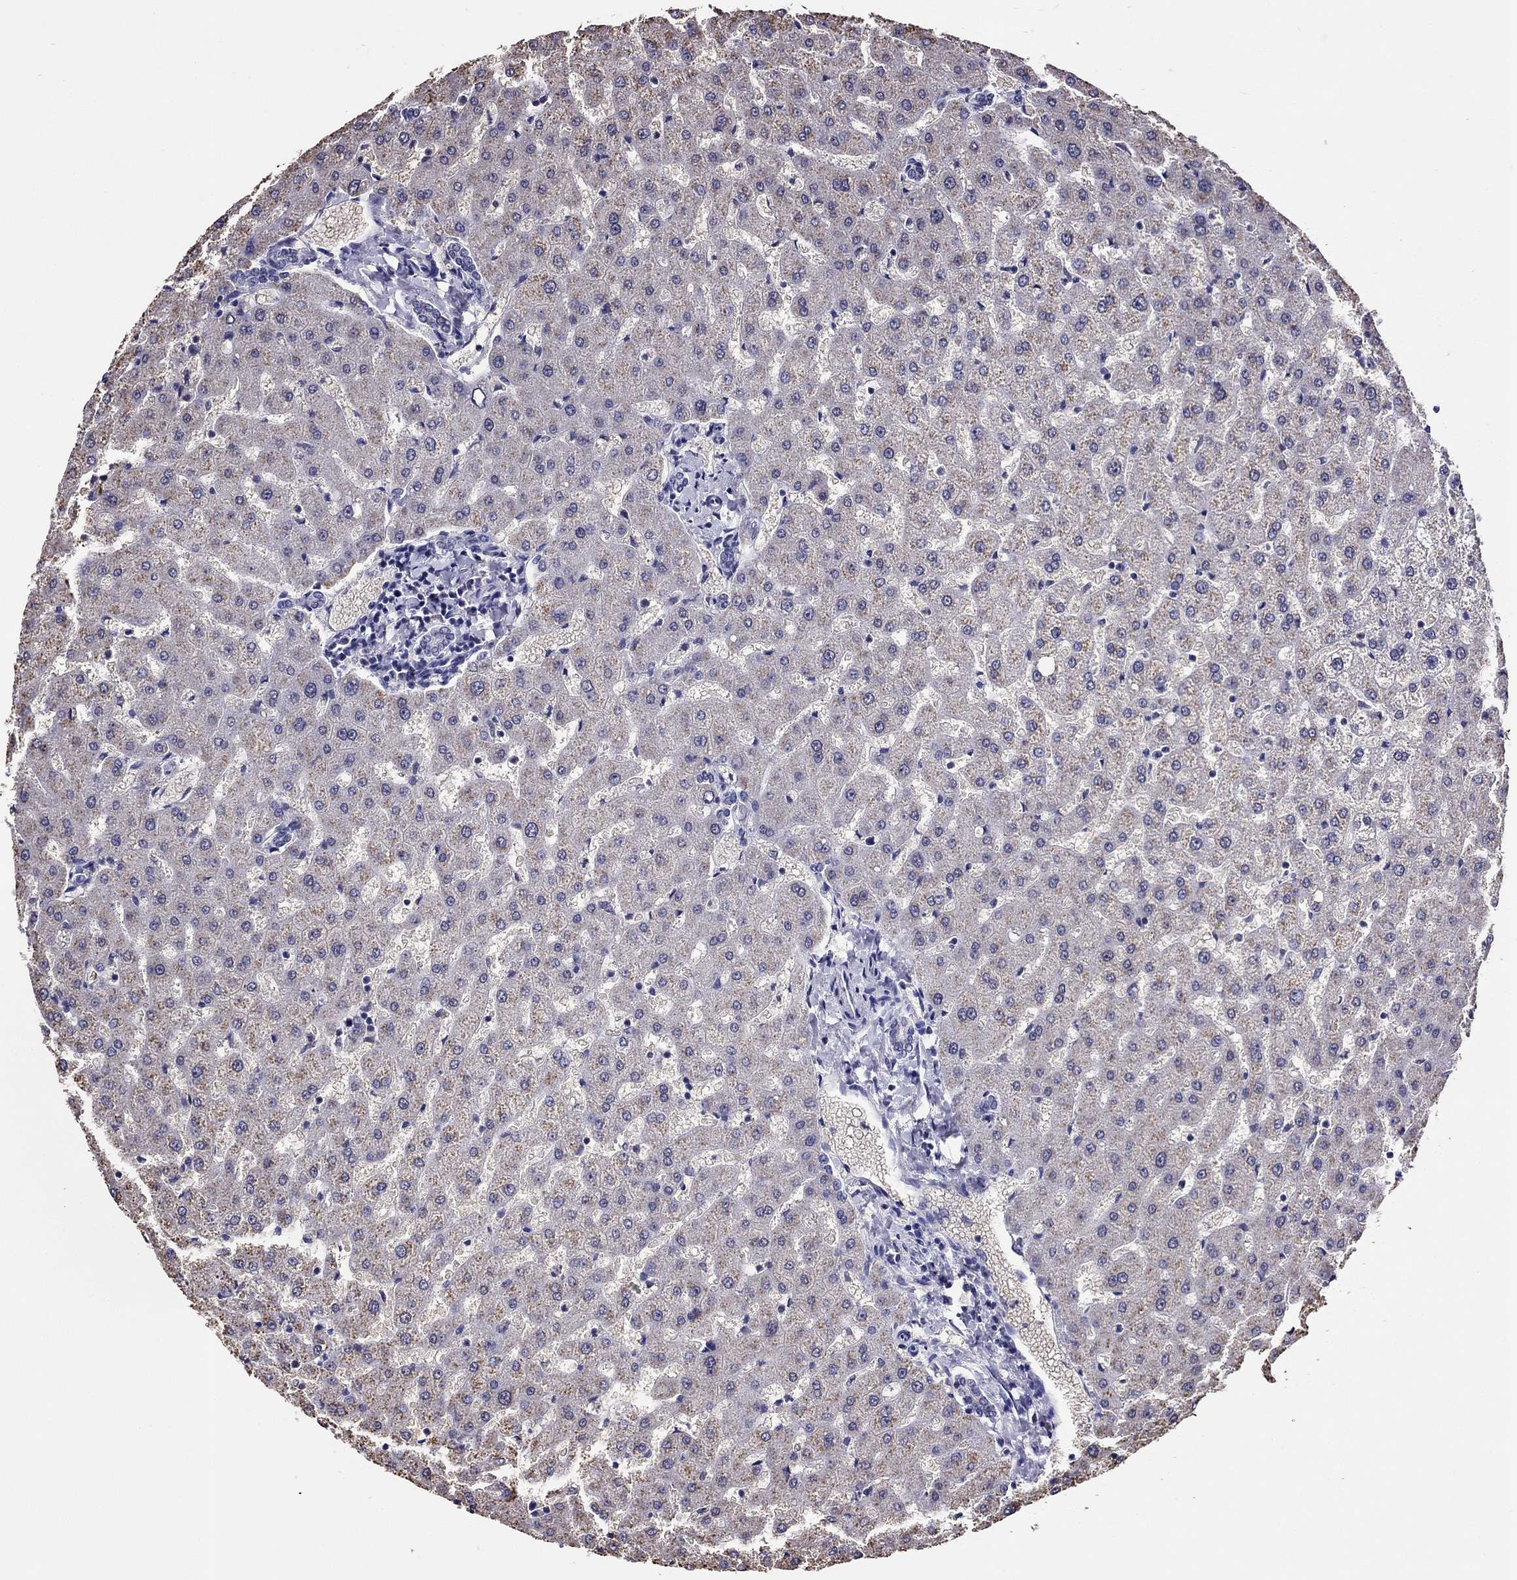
{"staining": {"intensity": "negative", "quantity": "none", "location": "none"}, "tissue": "liver", "cell_type": "Cholangiocytes", "image_type": "normal", "snomed": [{"axis": "morphology", "description": "Normal tissue, NOS"}, {"axis": "topography", "description": "Liver"}], "caption": "This is an immunohistochemistry (IHC) histopathology image of normal liver. There is no positivity in cholangiocytes.", "gene": "SCG2", "patient": {"sex": "female", "age": 50}}